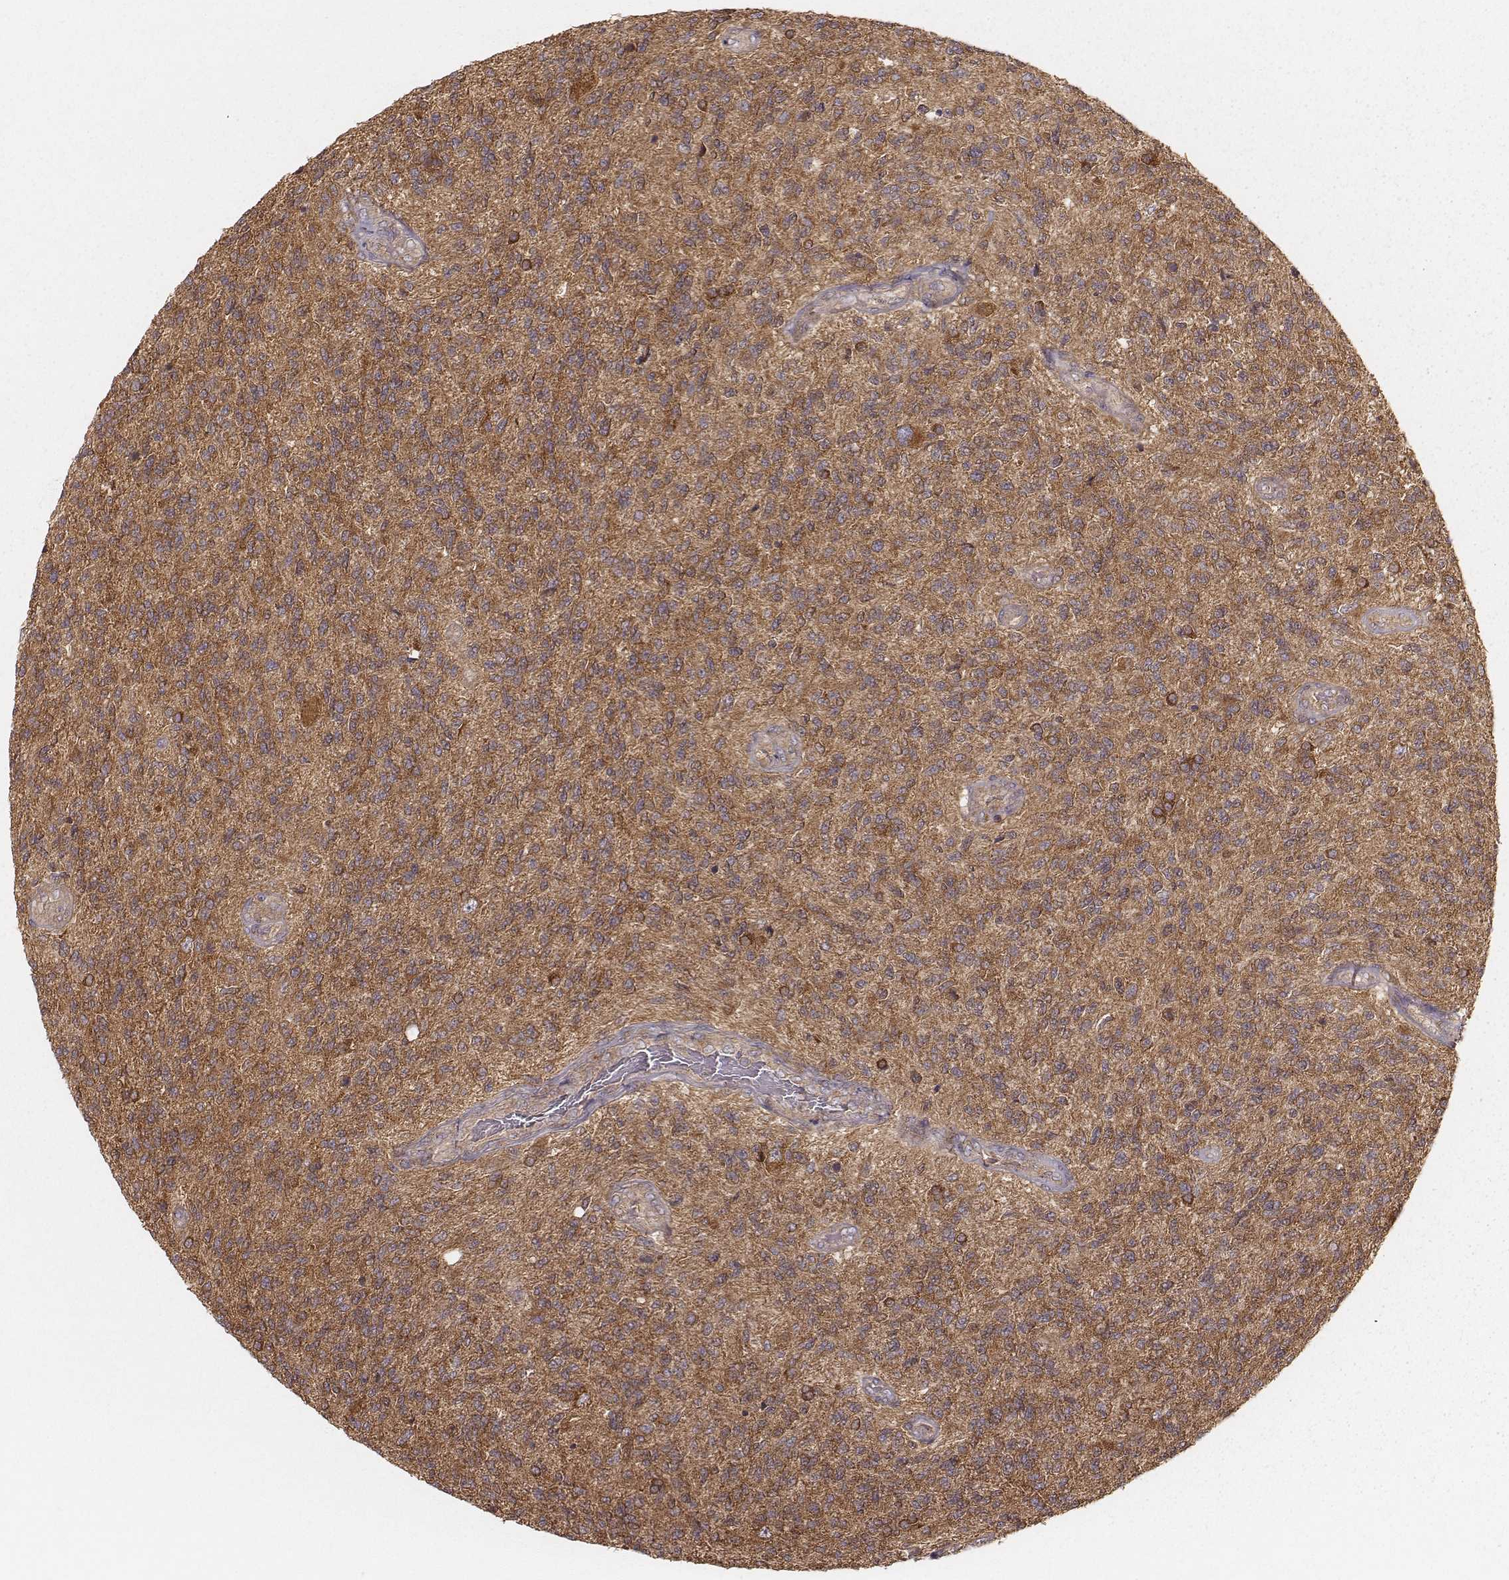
{"staining": {"intensity": "moderate", "quantity": ">75%", "location": "cytoplasmic/membranous"}, "tissue": "glioma", "cell_type": "Tumor cells", "image_type": "cancer", "snomed": [{"axis": "morphology", "description": "Glioma, malignant, High grade"}, {"axis": "topography", "description": "Brain"}], "caption": "Glioma stained with IHC reveals moderate cytoplasmic/membranous positivity in about >75% of tumor cells. (IHC, brightfield microscopy, high magnification).", "gene": "CARS1", "patient": {"sex": "male", "age": 56}}